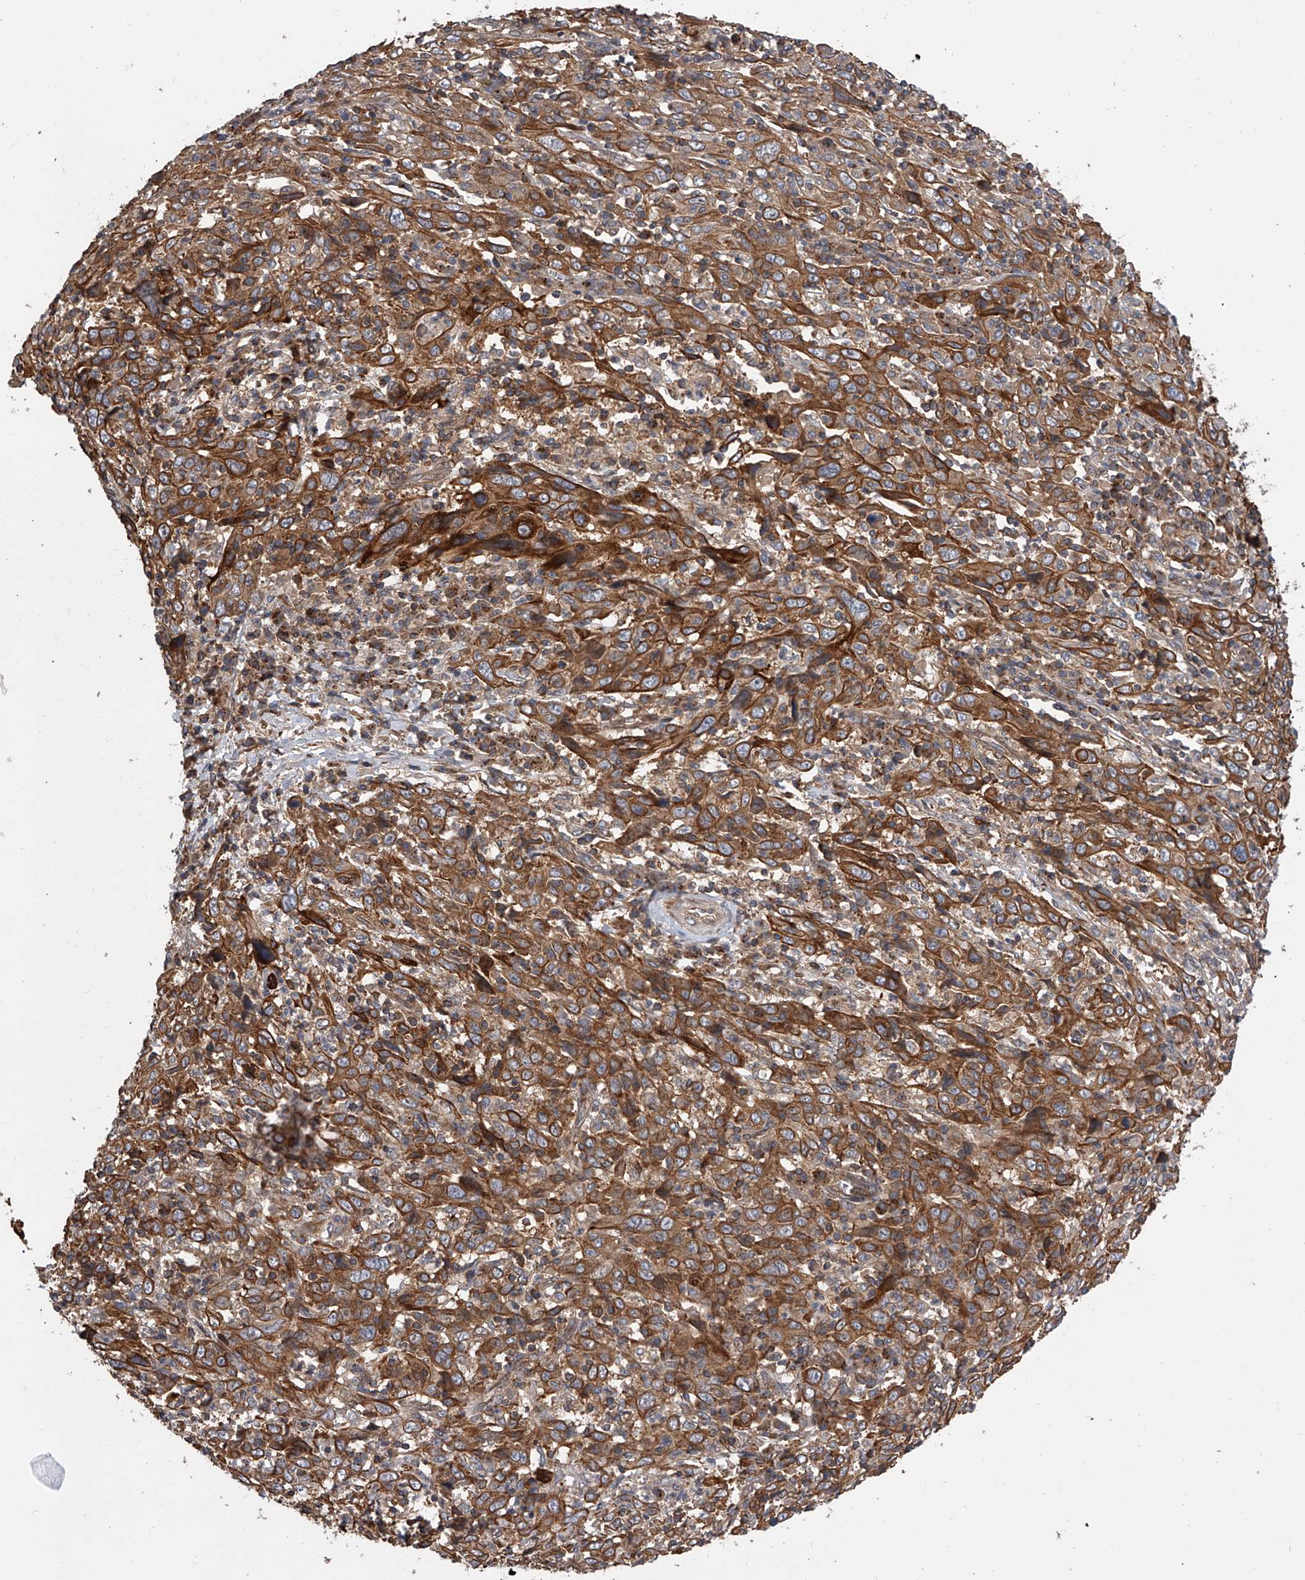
{"staining": {"intensity": "strong", "quantity": ">75%", "location": "cytoplasmic/membranous"}, "tissue": "cervical cancer", "cell_type": "Tumor cells", "image_type": "cancer", "snomed": [{"axis": "morphology", "description": "Squamous cell carcinoma, NOS"}, {"axis": "topography", "description": "Cervix"}], "caption": "Tumor cells show high levels of strong cytoplasmic/membranous staining in approximately >75% of cells in cervical cancer.", "gene": "USP47", "patient": {"sex": "female", "age": 46}}